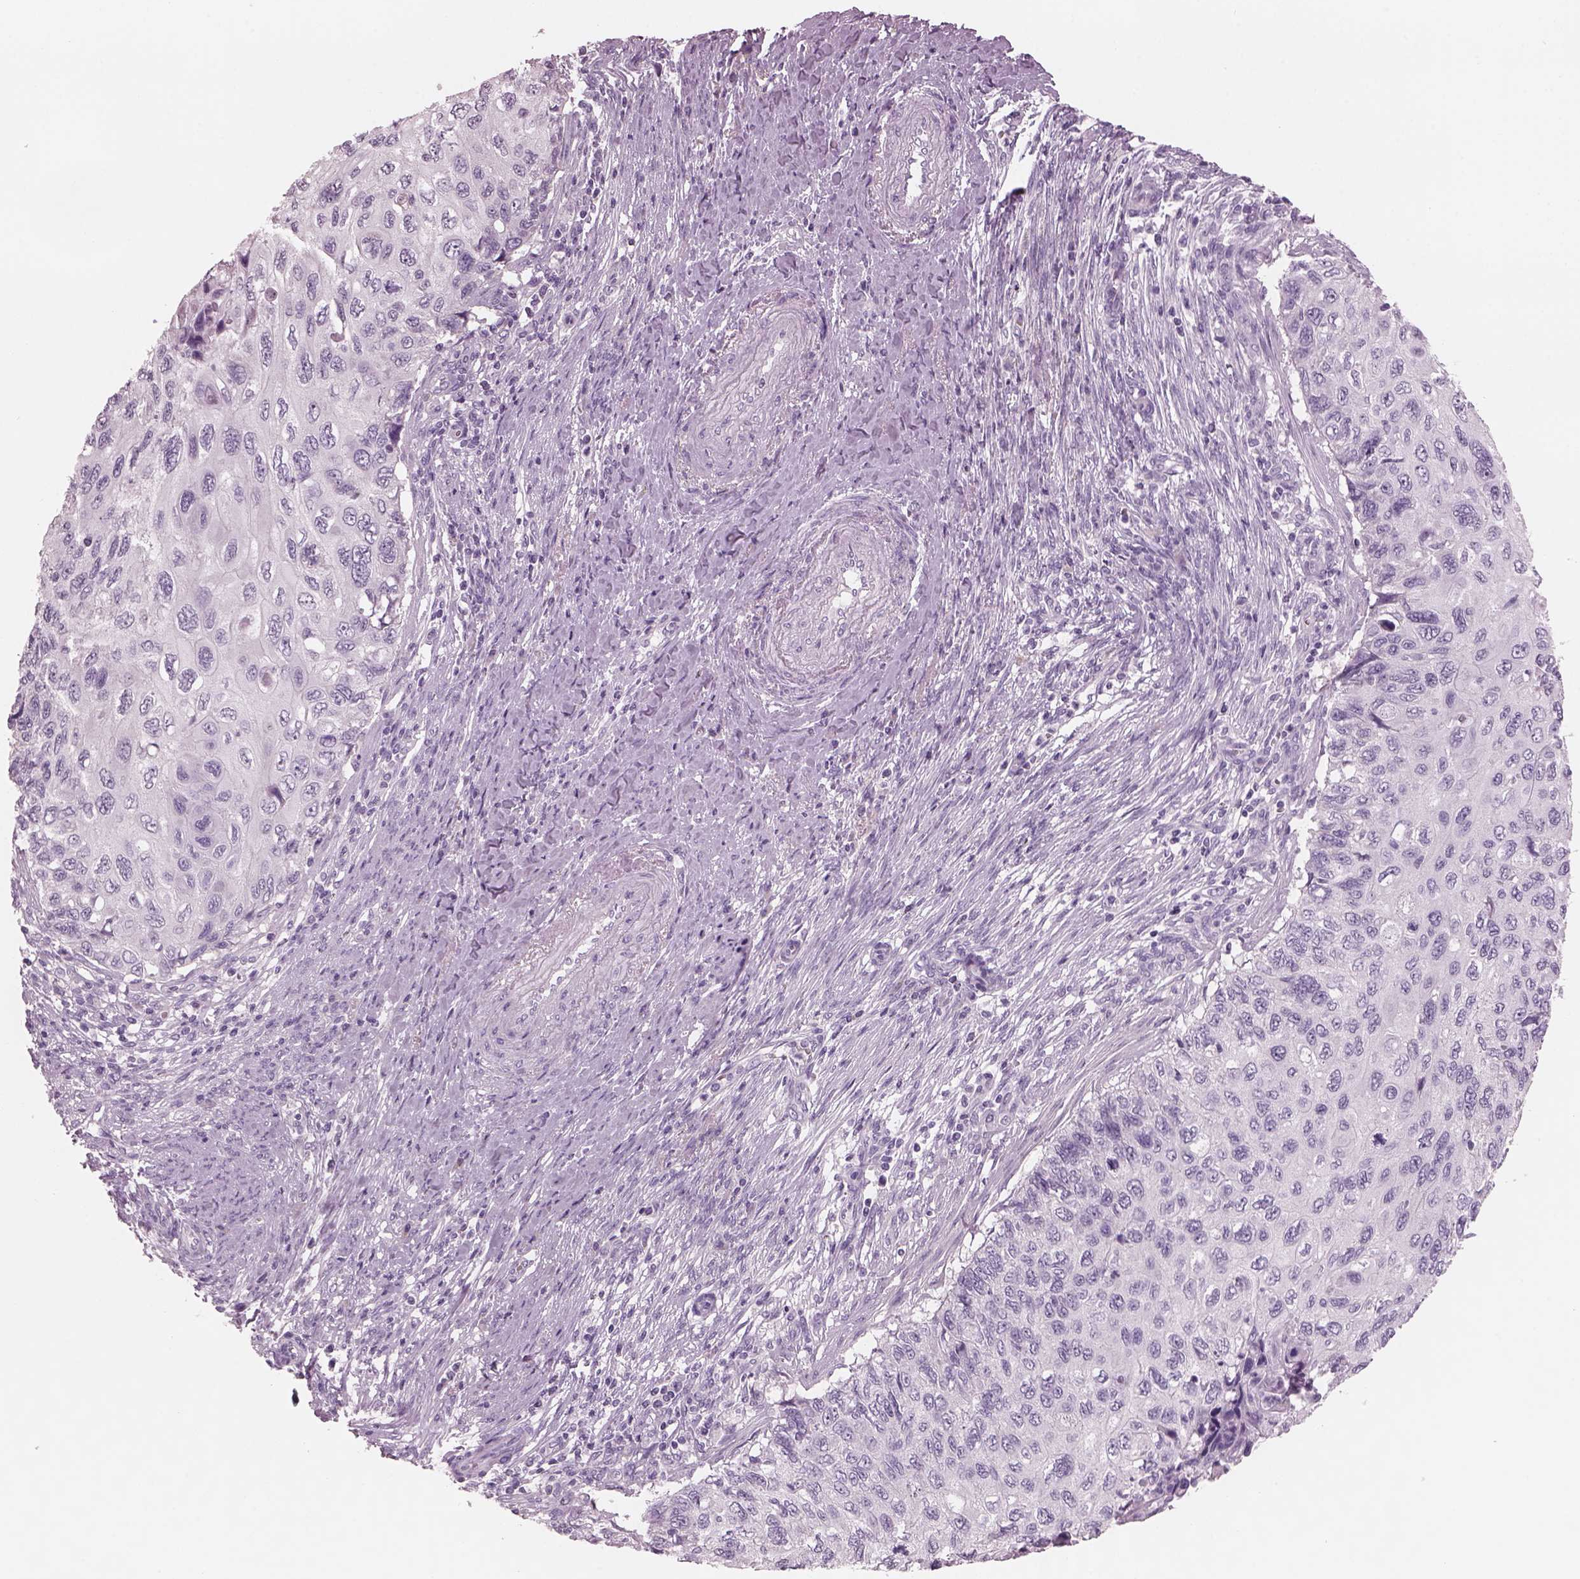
{"staining": {"intensity": "negative", "quantity": "none", "location": "none"}, "tissue": "cervical cancer", "cell_type": "Tumor cells", "image_type": "cancer", "snomed": [{"axis": "morphology", "description": "Squamous cell carcinoma, NOS"}, {"axis": "topography", "description": "Cervix"}], "caption": "Immunohistochemistry image of neoplastic tissue: human cervical cancer (squamous cell carcinoma) stained with DAB (3,3'-diaminobenzidine) demonstrates no significant protein positivity in tumor cells.", "gene": "PACRG", "patient": {"sex": "female", "age": 70}}